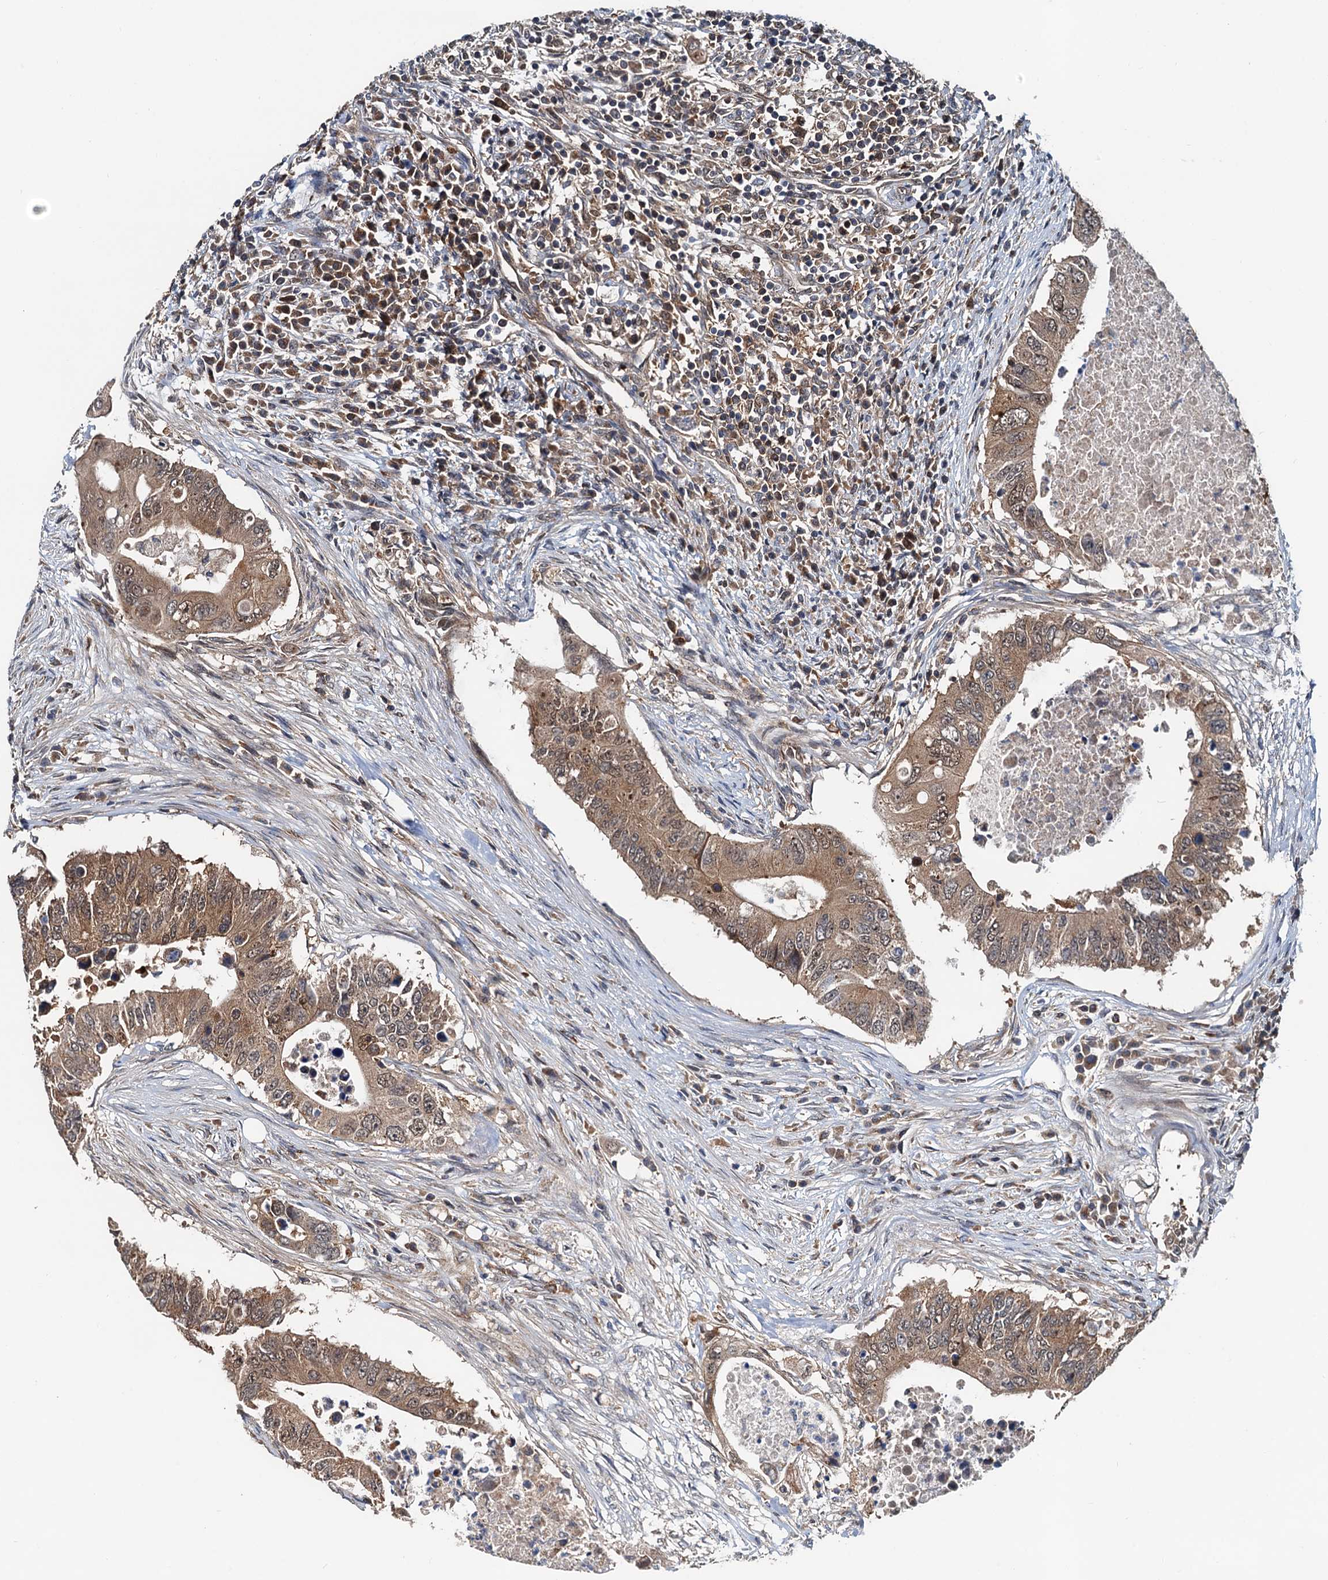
{"staining": {"intensity": "moderate", "quantity": ">75%", "location": "cytoplasmic/membranous"}, "tissue": "colorectal cancer", "cell_type": "Tumor cells", "image_type": "cancer", "snomed": [{"axis": "morphology", "description": "Adenocarcinoma, NOS"}, {"axis": "topography", "description": "Colon"}], "caption": "Colorectal adenocarcinoma stained for a protein displays moderate cytoplasmic/membranous positivity in tumor cells.", "gene": "AAGAB", "patient": {"sex": "male", "age": 71}}